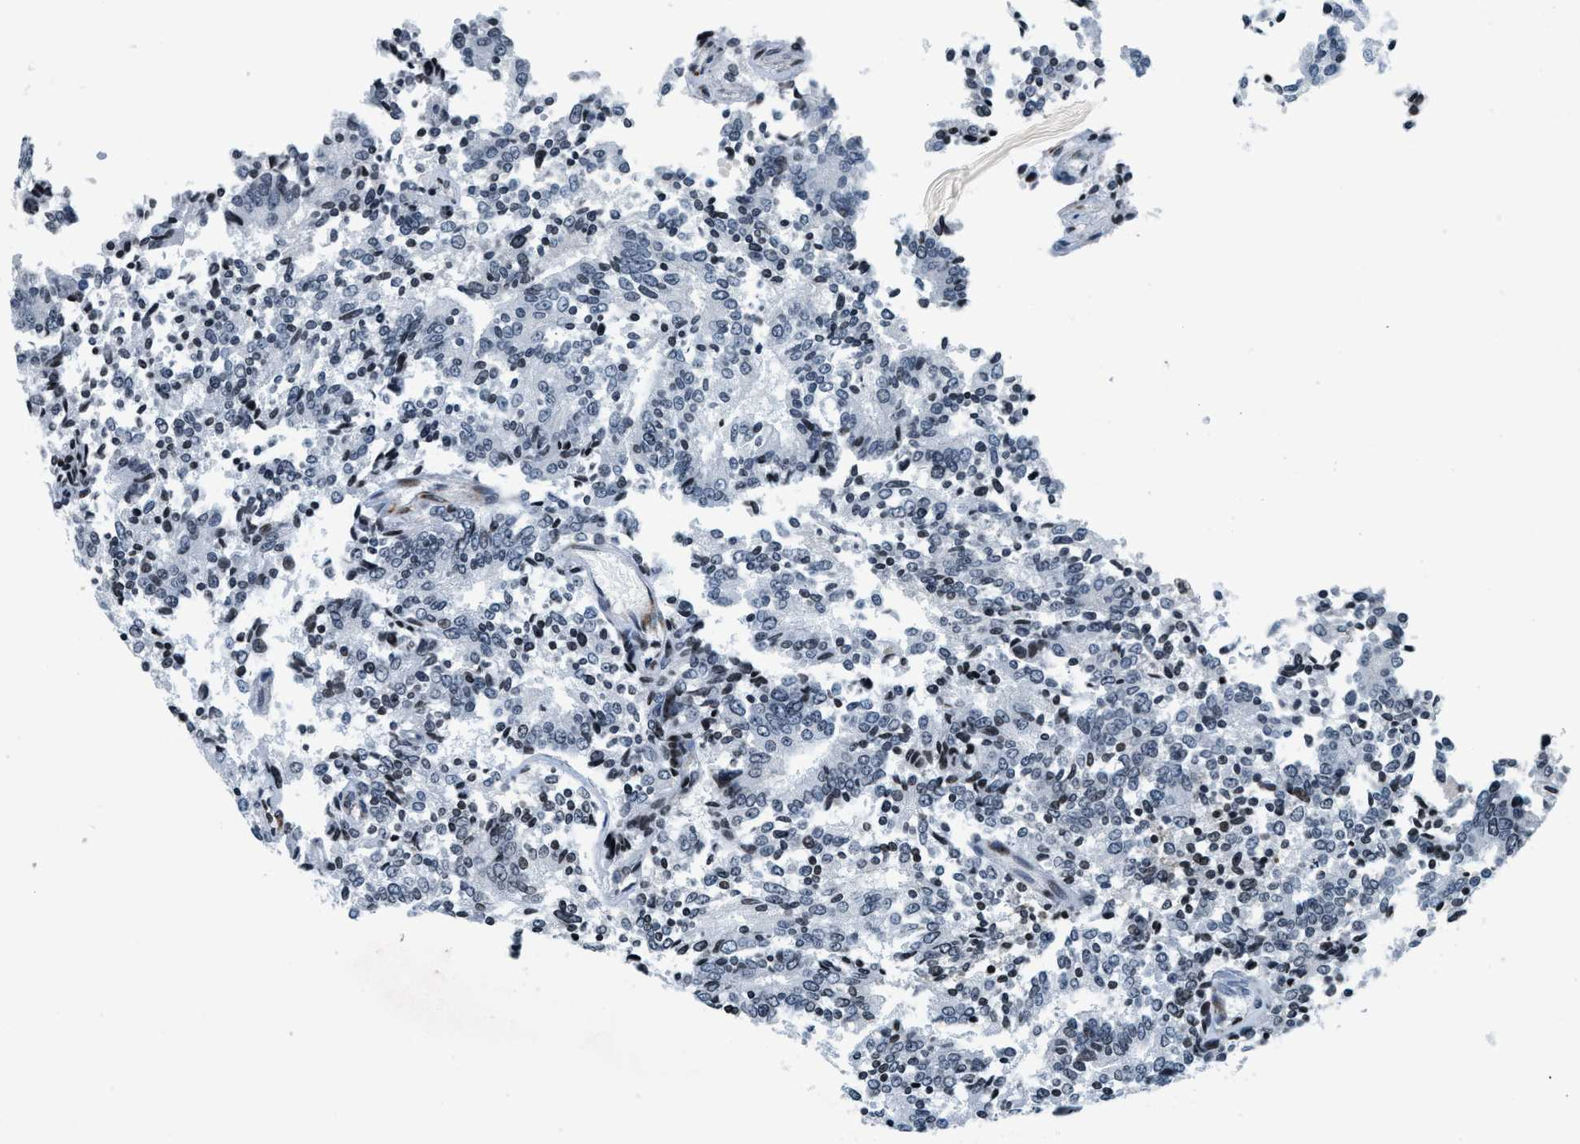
{"staining": {"intensity": "negative", "quantity": "none", "location": "none"}, "tissue": "prostate cancer", "cell_type": "Tumor cells", "image_type": "cancer", "snomed": [{"axis": "morphology", "description": "Normal tissue, NOS"}, {"axis": "morphology", "description": "Adenocarcinoma, High grade"}, {"axis": "topography", "description": "Prostate"}, {"axis": "topography", "description": "Seminal veicle"}], "caption": "DAB immunohistochemical staining of high-grade adenocarcinoma (prostate) displays no significant staining in tumor cells.", "gene": "UVRAG", "patient": {"sex": "male", "age": 55}}